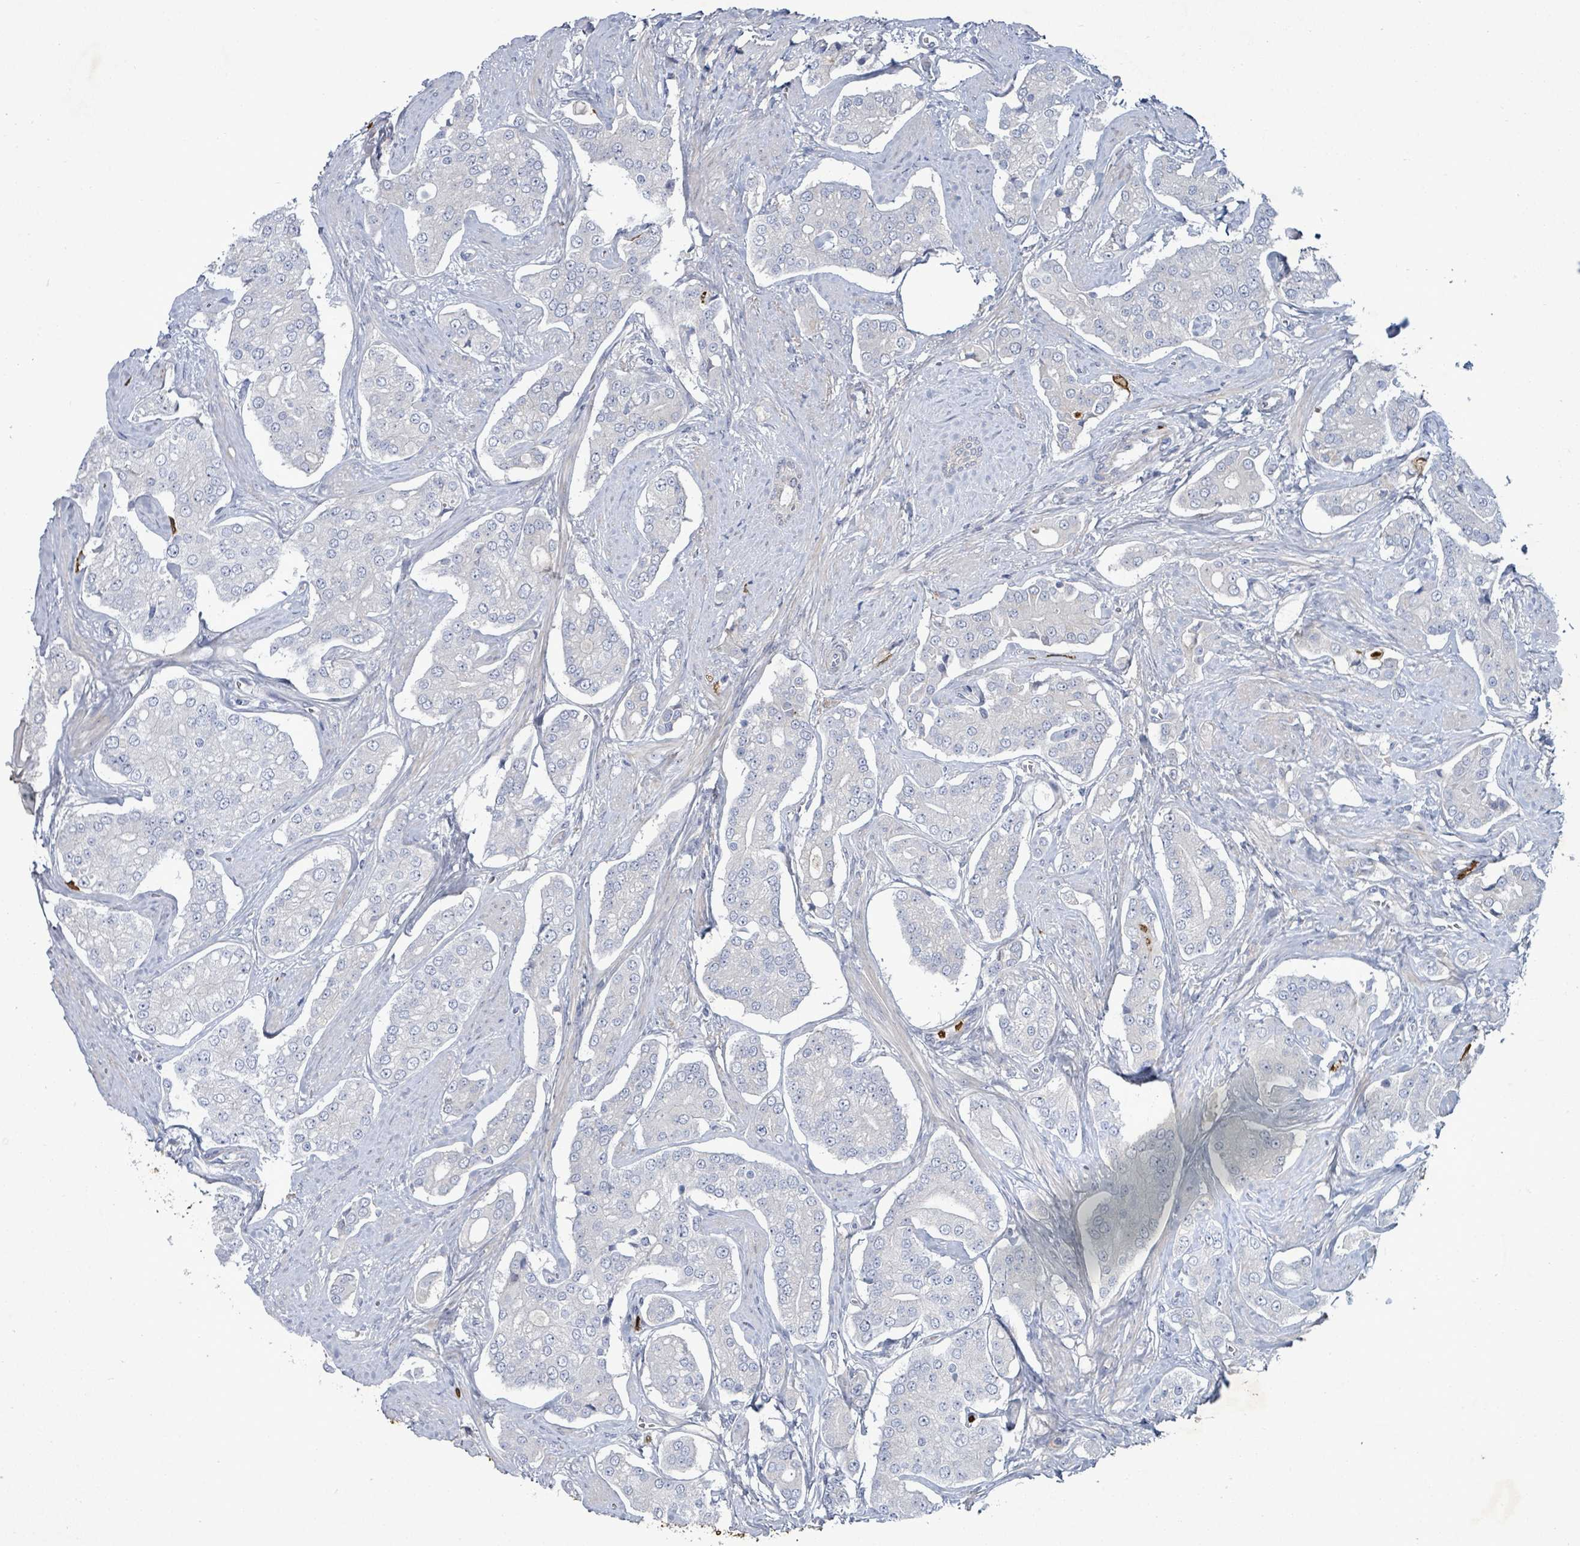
{"staining": {"intensity": "negative", "quantity": "none", "location": "none"}, "tissue": "prostate cancer", "cell_type": "Tumor cells", "image_type": "cancer", "snomed": [{"axis": "morphology", "description": "Adenocarcinoma, High grade"}, {"axis": "topography", "description": "Prostate"}], "caption": "DAB (3,3'-diaminobenzidine) immunohistochemical staining of human prostate cancer (high-grade adenocarcinoma) demonstrates no significant expression in tumor cells.", "gene": "FAM210A", "patient": {"sex": "male", "age": 71}}